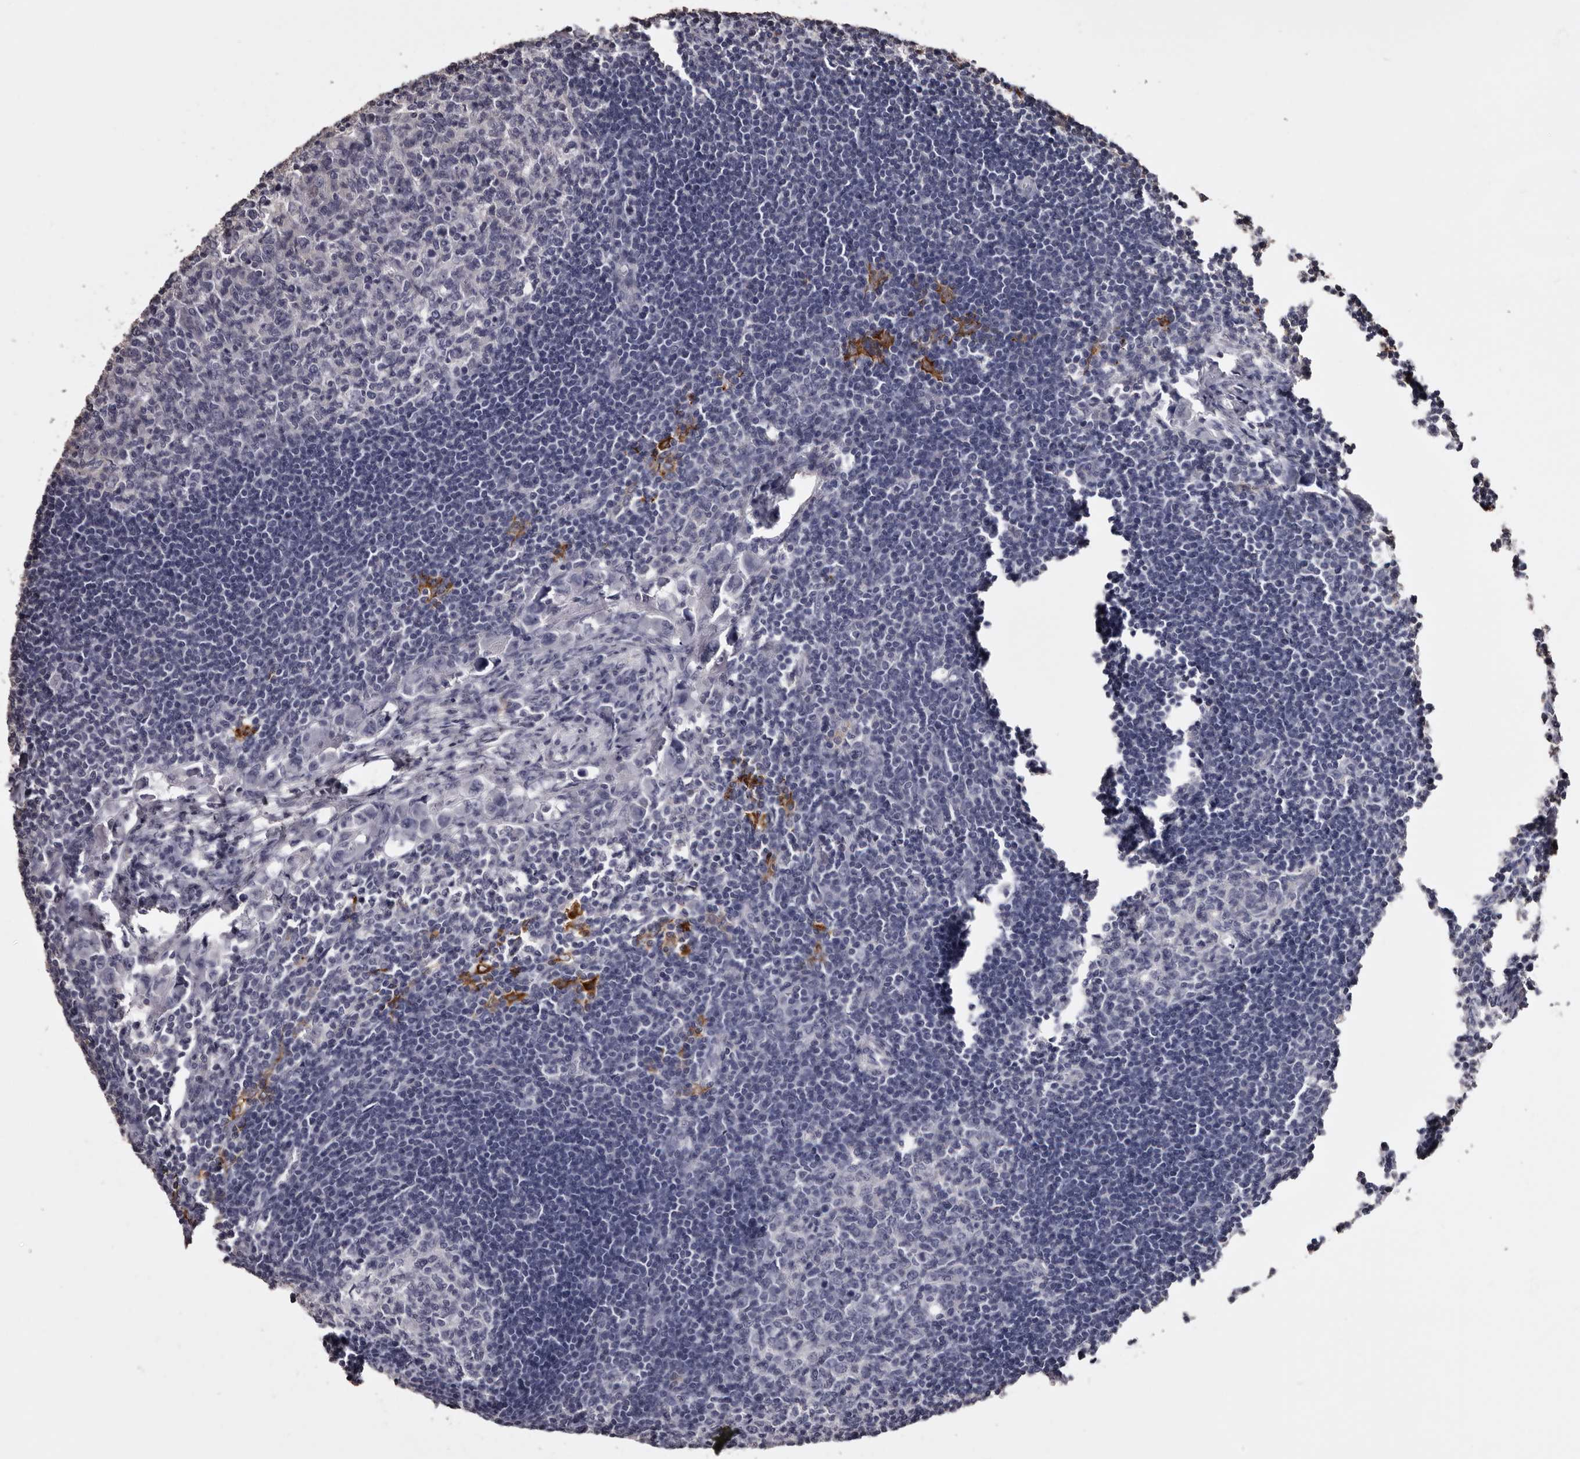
{"staining": {"intensity": "negative", "quantity": "none", "location": "none"}, "tissue": "lymph node", "cell_type": "Germinal center cells", "image_type": "normal", "snomed": [{"axis": "morphology", "description": "Normal tissue, NOS"}, {"axis": "morphology", "description": "Malignant melanoma, Metastatic site"}, {"axis": "topography", "description": "Lymph node"}], "caption": "The immunohistochemistry photomicrograph has no significant positivity in germinal center cells of lymph node. (DAB immunohistochemistry with hematoxylin counter stain).", "gene": "LAD1", "patient": {"sex": "male", "age": 41}}